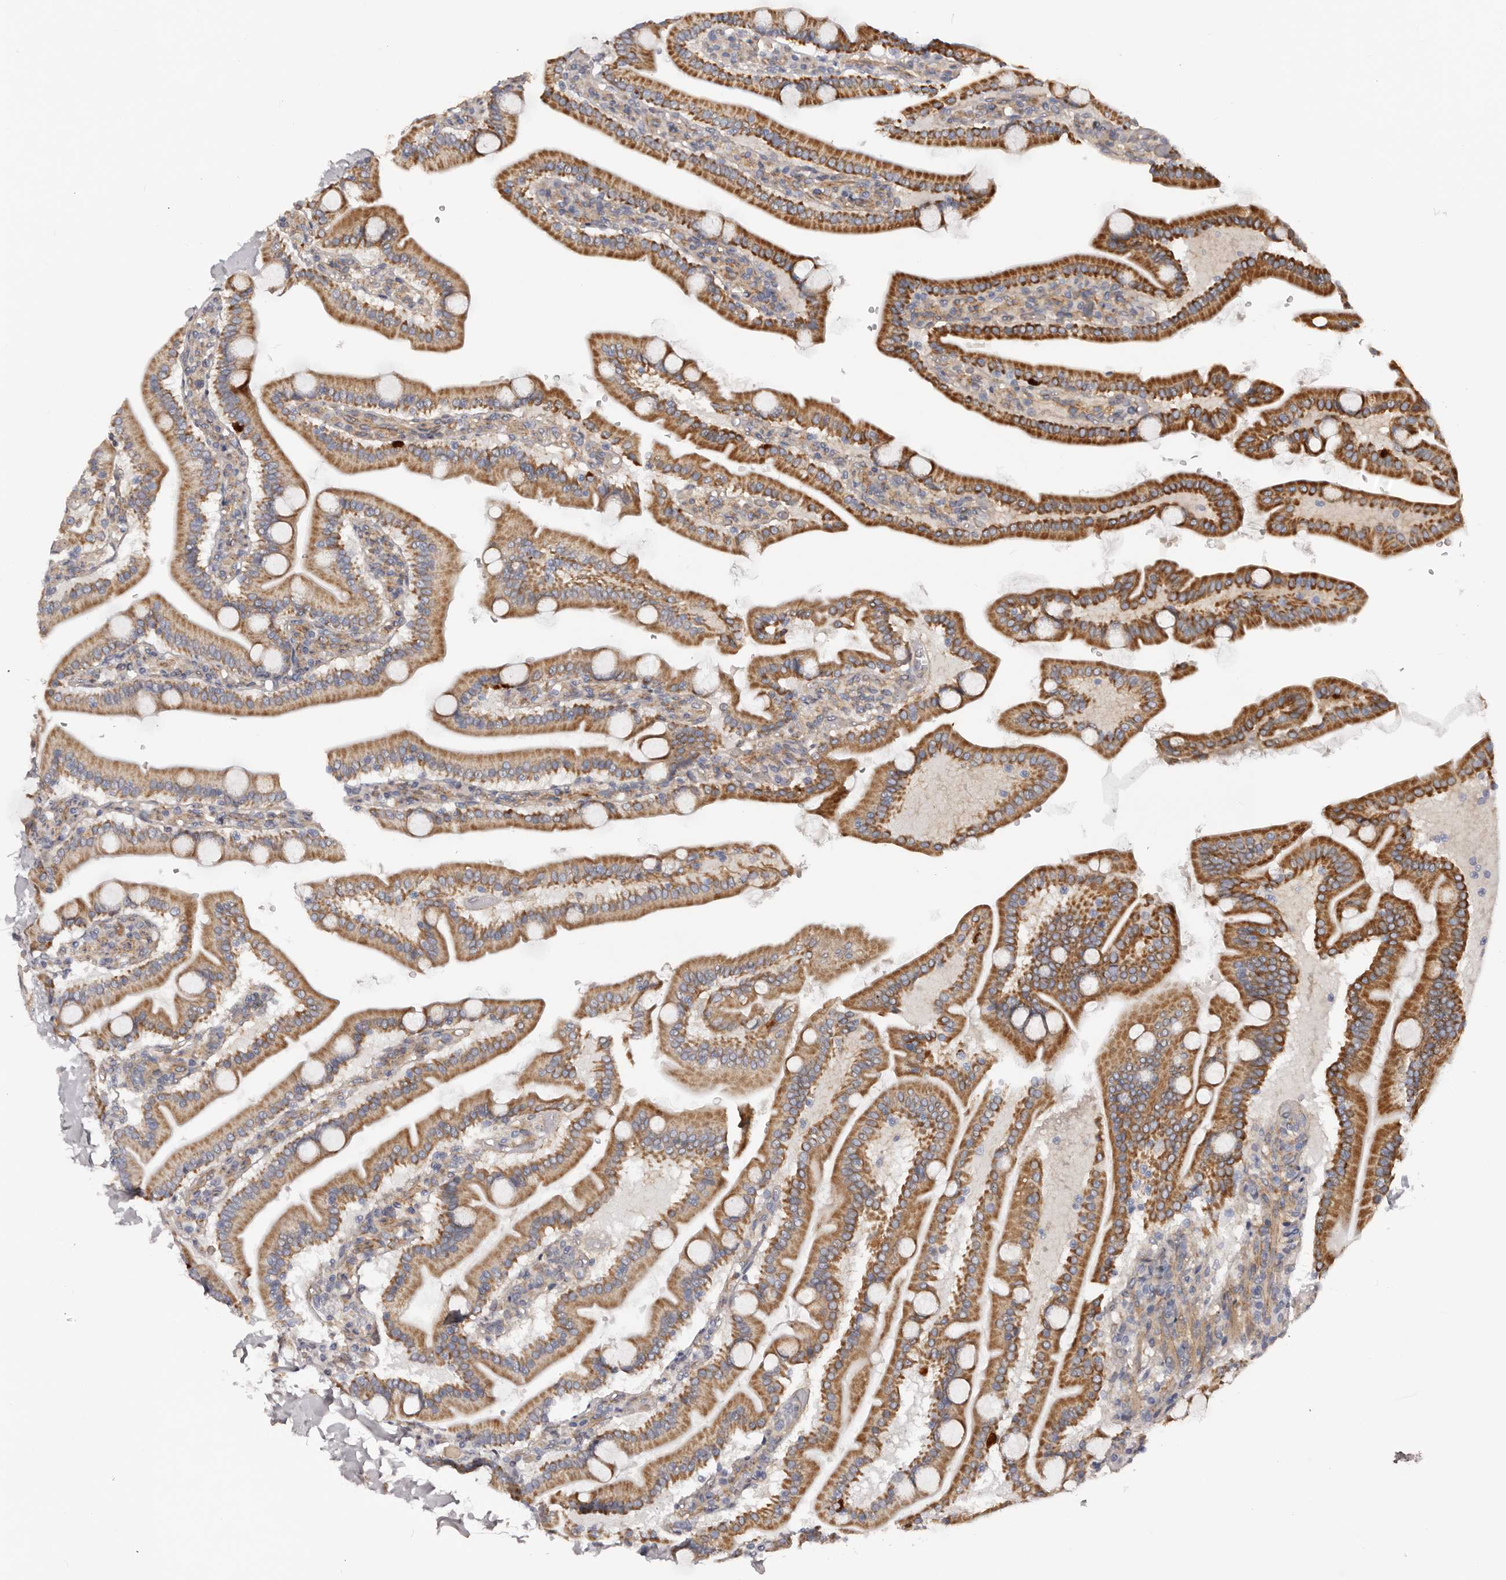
{"staining": {"intensity": "moderate", "quantity": "25%-75%", "location": "cytoplasmic/membranous"}, "tissue": "duodenum", "cell_type": "Glandular cells", "image_type": "normal", "snomed": [{"axis": "morphology", "description": "Normal tissue, NOS"}, {"axis": "topography", "description": "Duodenum"}], "caption": "Protein expression analysis of unremarkable human duodenum reveals moderate cytoplasmic/membranous expression in about 25%-75% of glandular cells.", "gene": "DMRT2", "patient": {"sex": "male", "age": 55}}